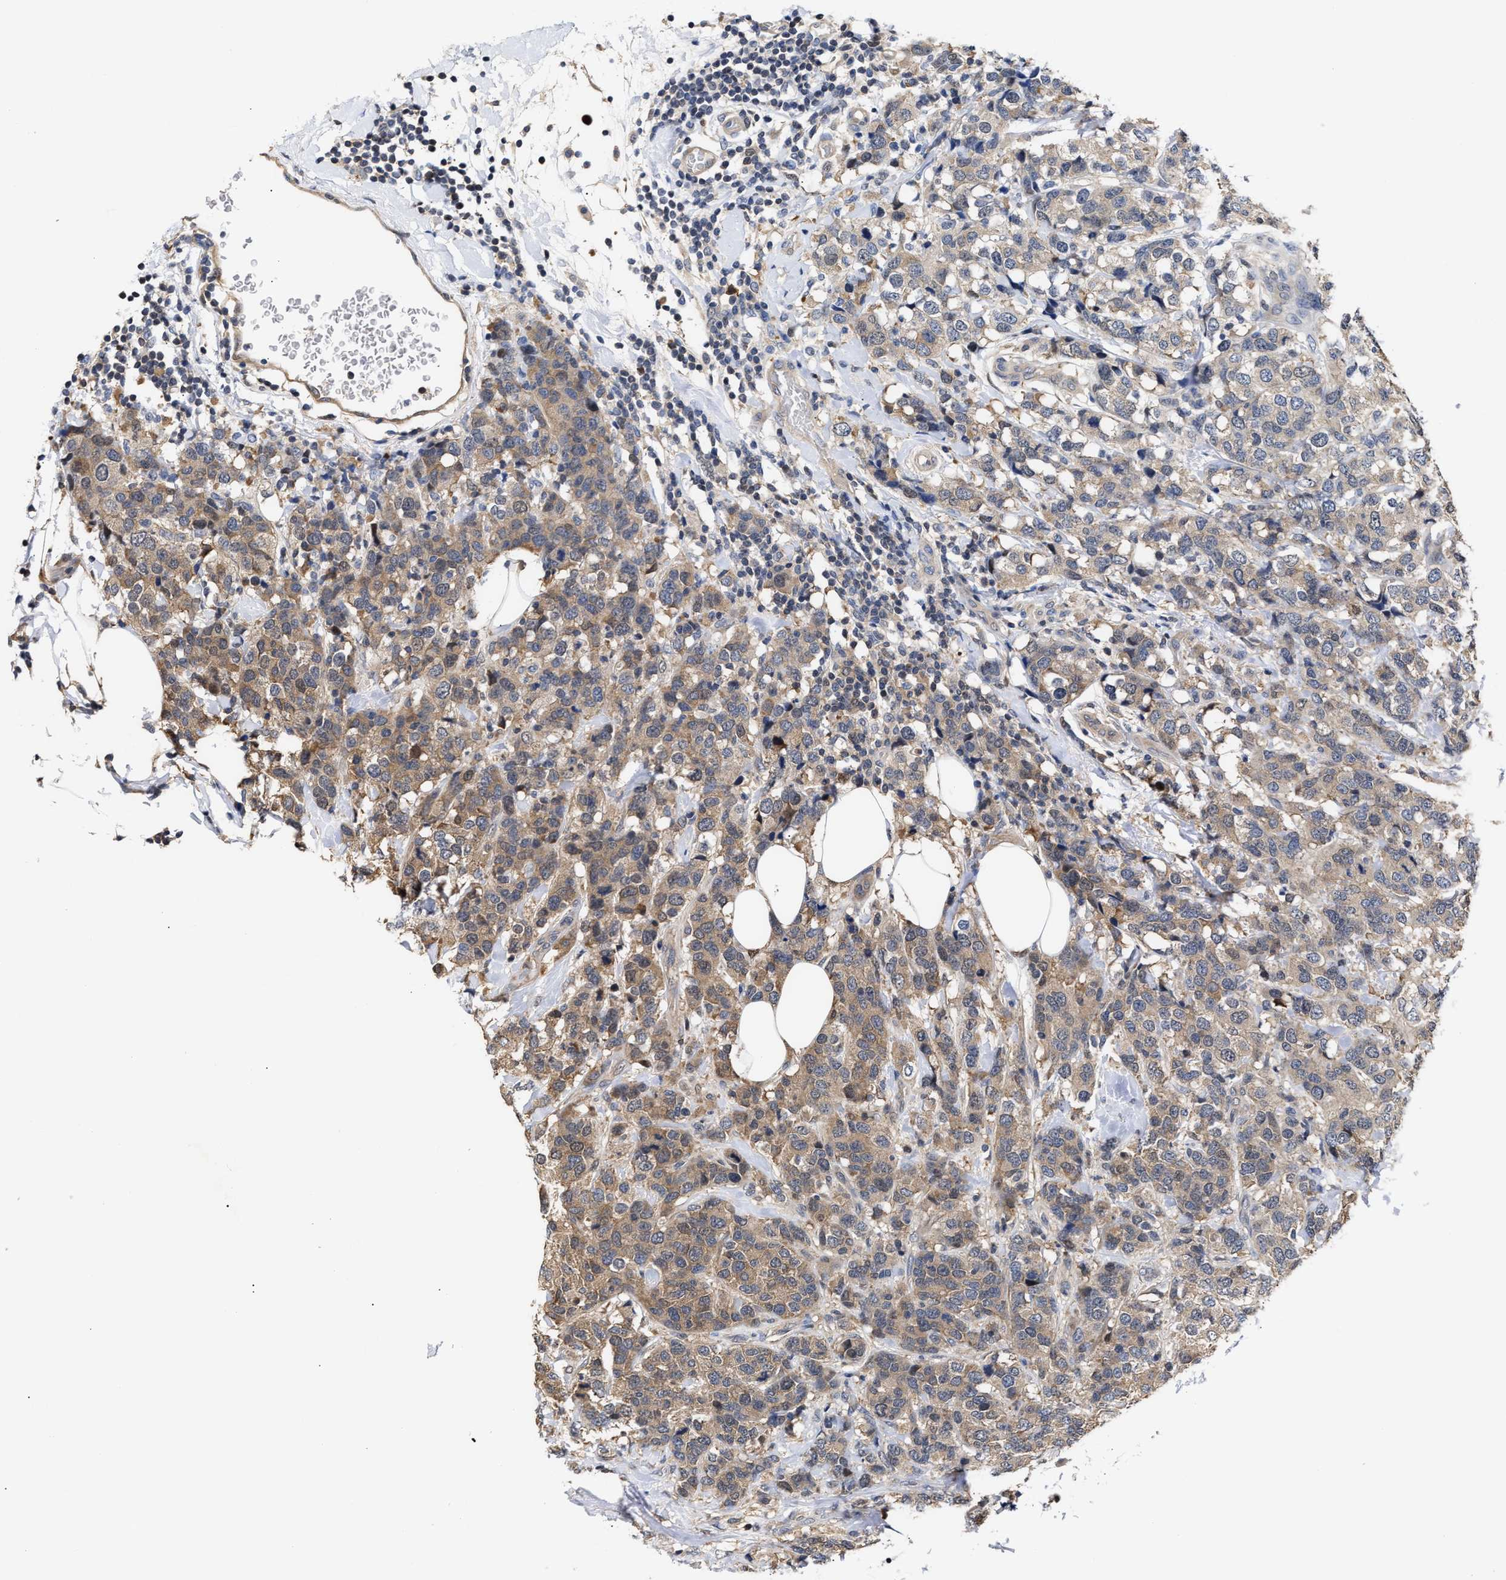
{"staining": {"intensity": "moderate", "quantity": ">75%", "location": "cytoplasmic/membranous"}, "tissue": "breast cancer", "cell_type": "Tumor cells", "image_type": "cancer", "snomed": [{"axis": "morphology", "description": "Lobular carcinoma"}, {"axis": "topography", "description": "Breast"}], "caption": "Lobular carcinoma (breast) stained for a protein (brown) shows moderate cytoplasmic/membranous positive positivity in about >75% of tumor cells.", "gene": "KLHDC1", "patient": {"sex": "female", "age": 59}}